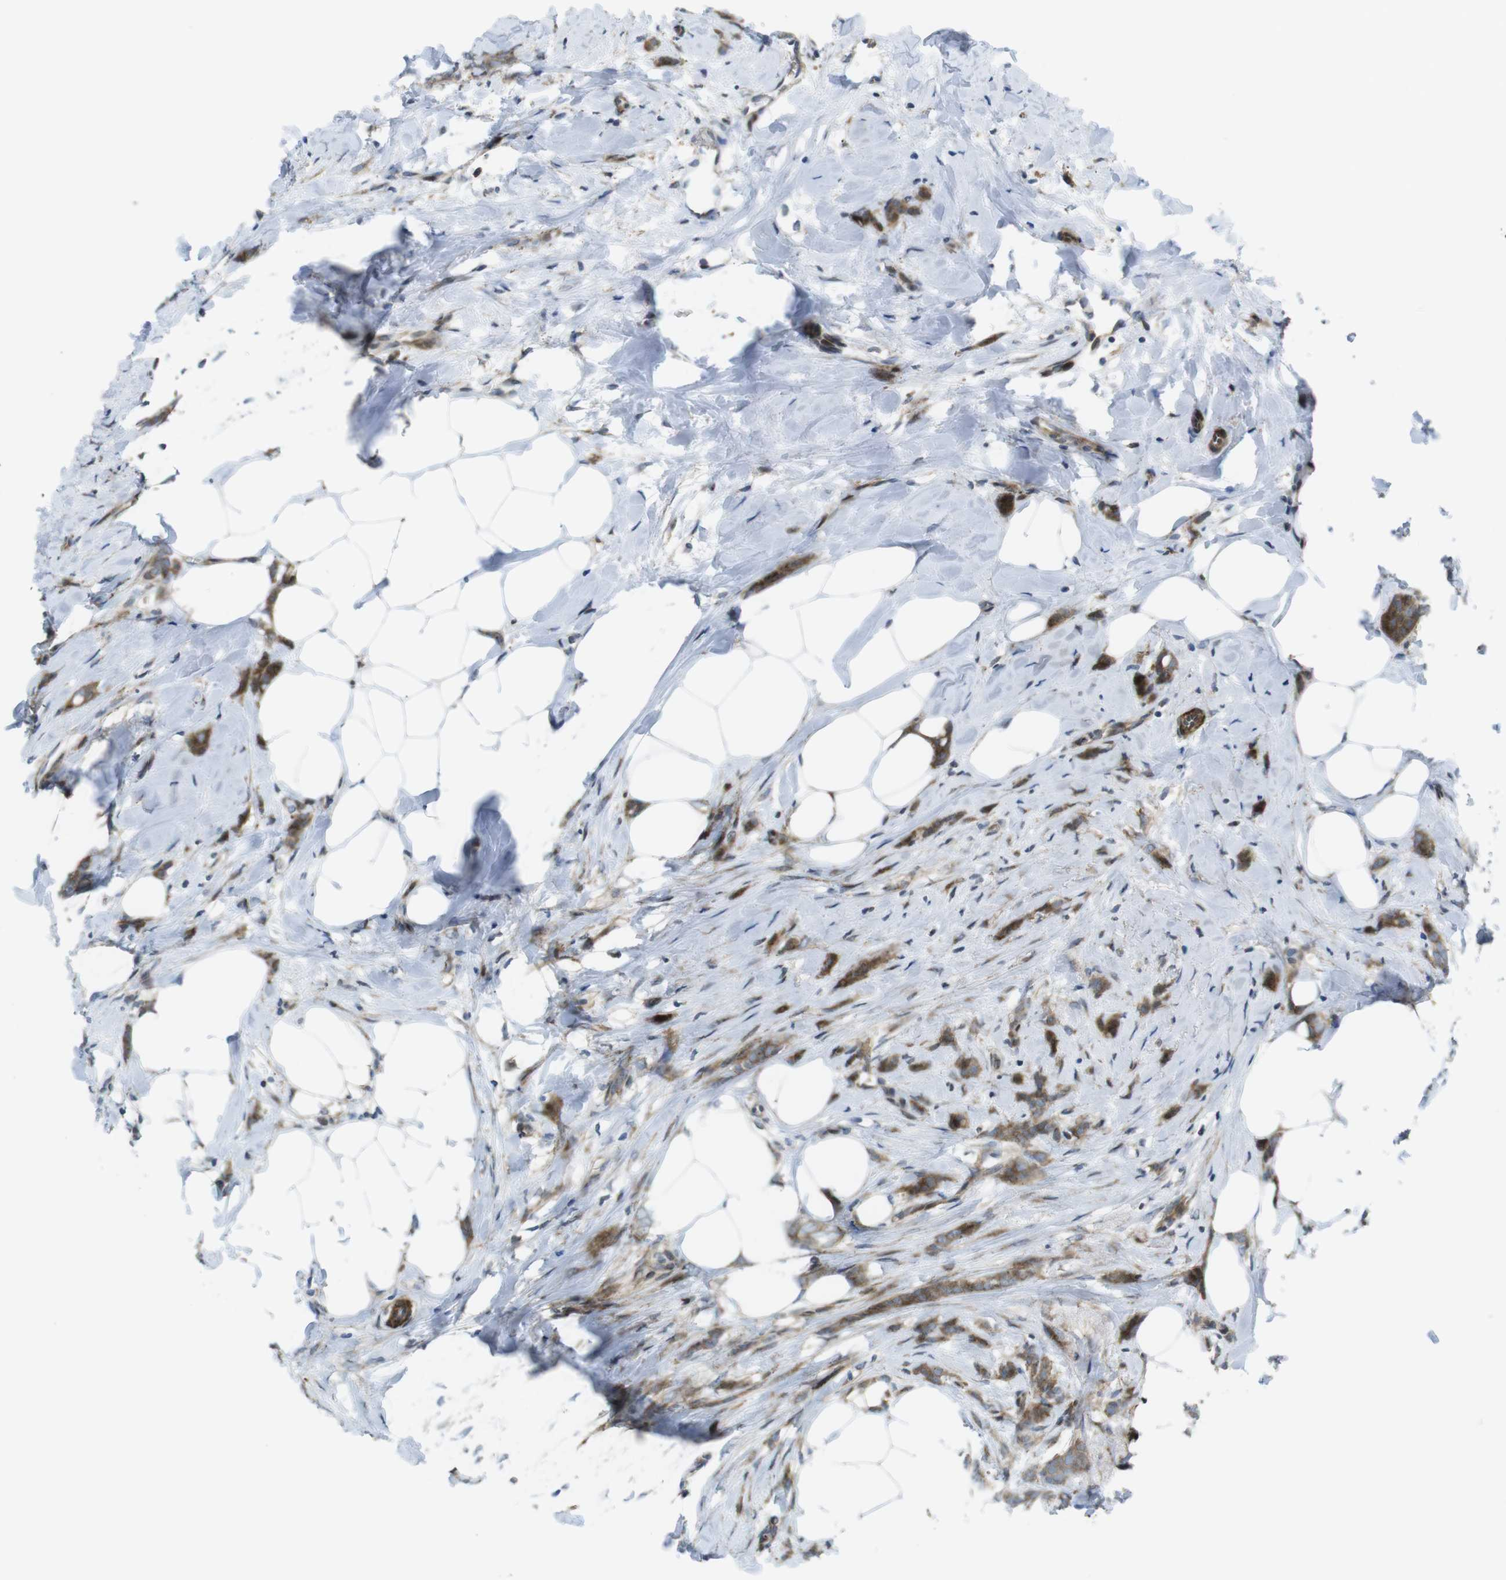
{"staining": {"intensity": "moderate", "quantity": ">75%", "location": "cytoplasmic/membranous"}, "tissue": "breast cancer", "cell_type": "Tumor cells", "image_type": "cancer", "snomed": [{"axis": "morphology", "description": "Lobular carcinoma, in situ"}, {"axis": "morphology", "description": "Lobular carcinoma"}, {"axis": "topography", "description": "Breast"}], "caption": "Immunohistochemistry (IHC) micrograph of neoplastic tissue: human breast cancer (lobular carcinoma) stained using IHC demonstrates medium levels of moderate protein expression localized specifically in the cytoplasmic/membranous of tumor cells, appearing as a cytoplasmic/membranous brown color.", "gene": "CUL7", "patient": {"sex": "female", "age": 41}}